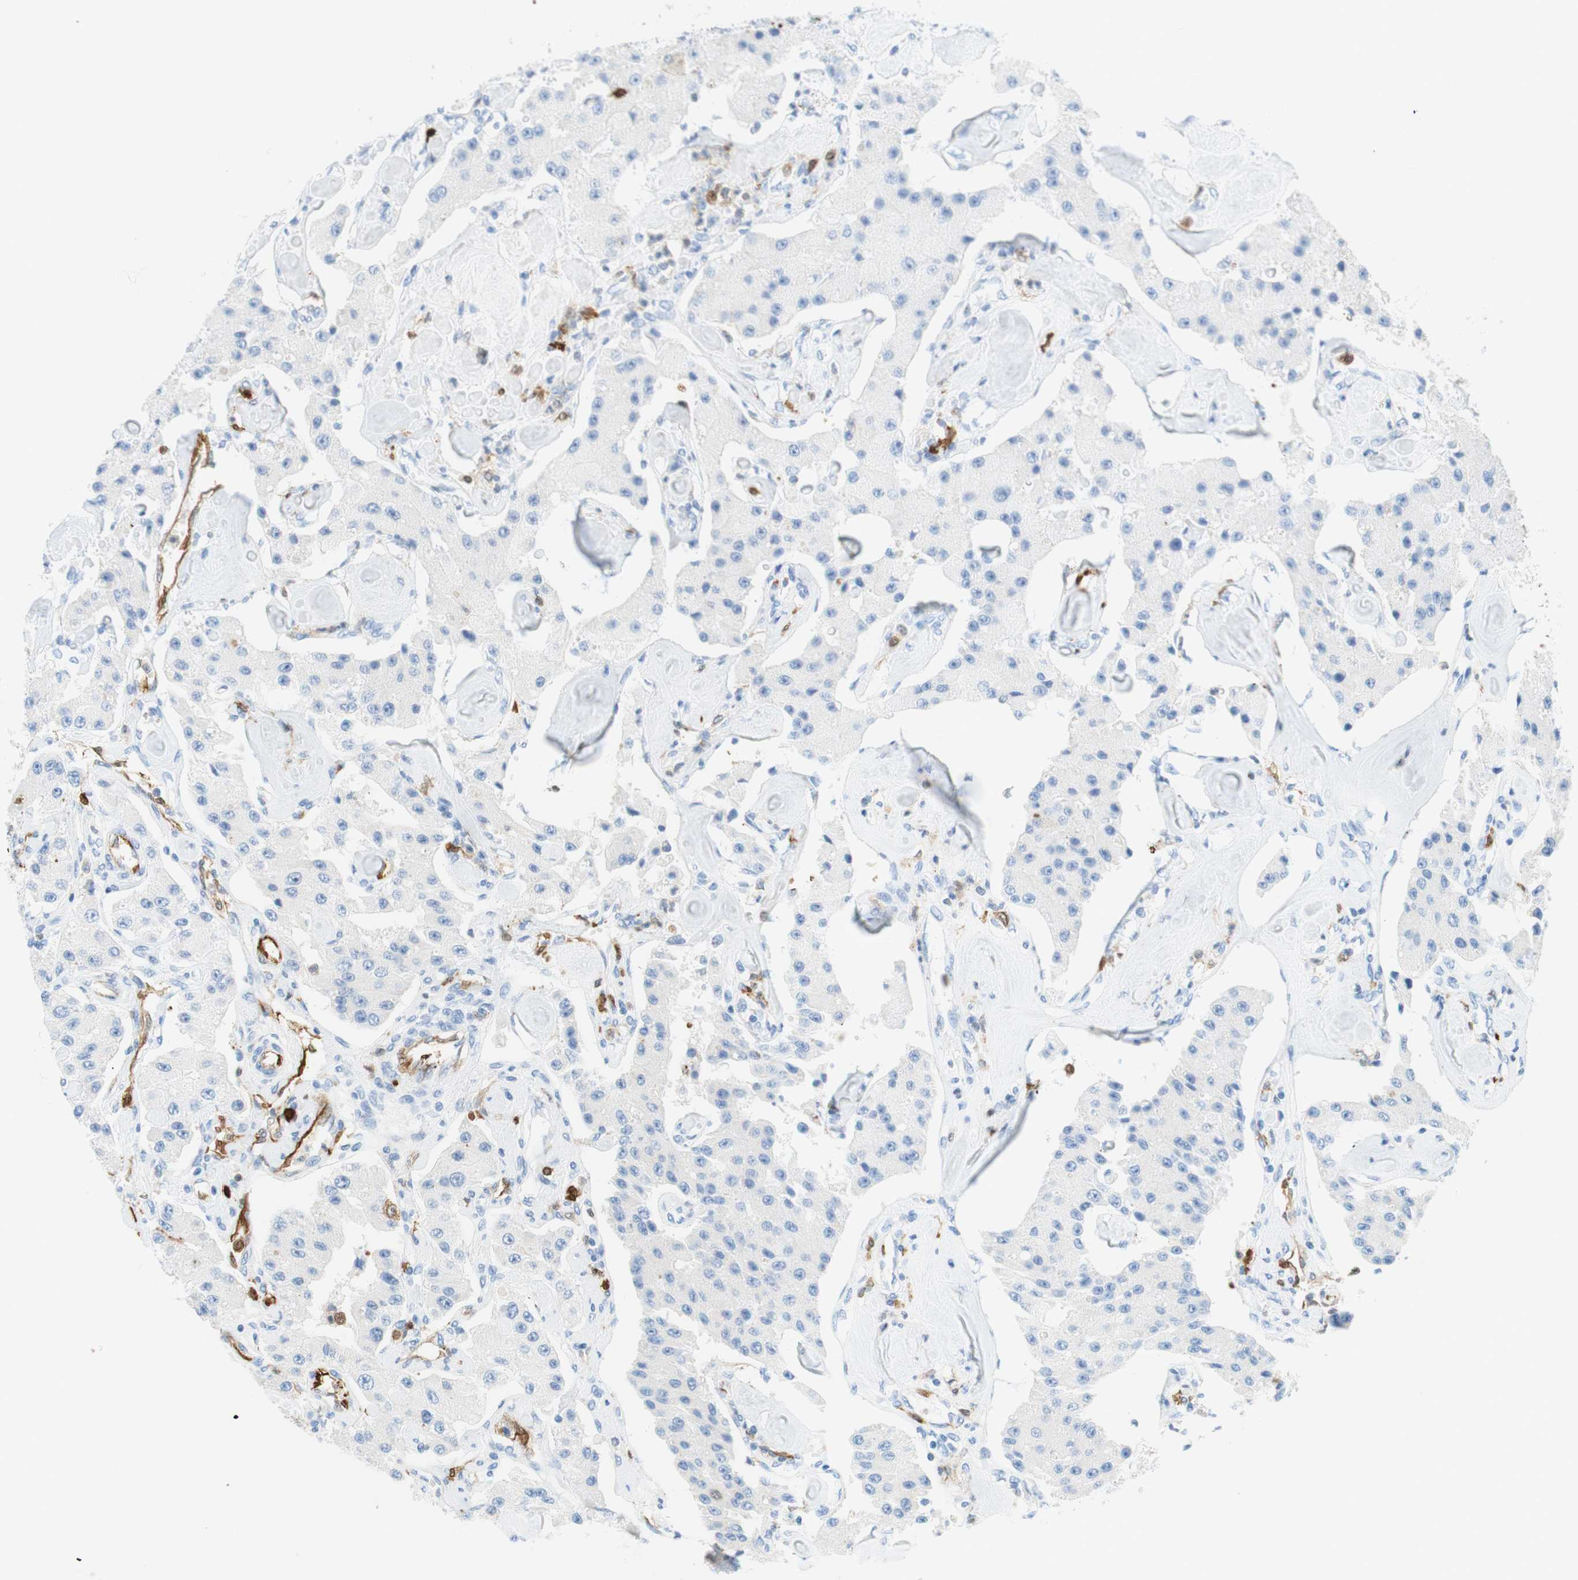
{"staining": {"intensity": "negative", "quantity": "none", "location": "none"}, "tissue": "carcinoid", "cell_type": "Tumor cells", "image_type": "cancer", "snomed": [{"axis": "morphology", "description": "Carcinoid, malignant, NOS"}, {"axis": "topography", "description": "Pancreas"}], "caption": "A micrograph of human carcinoid is negative for staining in tumor cells. (Immunohistochemistry, brightfield microscopy, high magnification).", "gene": "STMN1", "patient": {"sex": "male", "age": 41}}